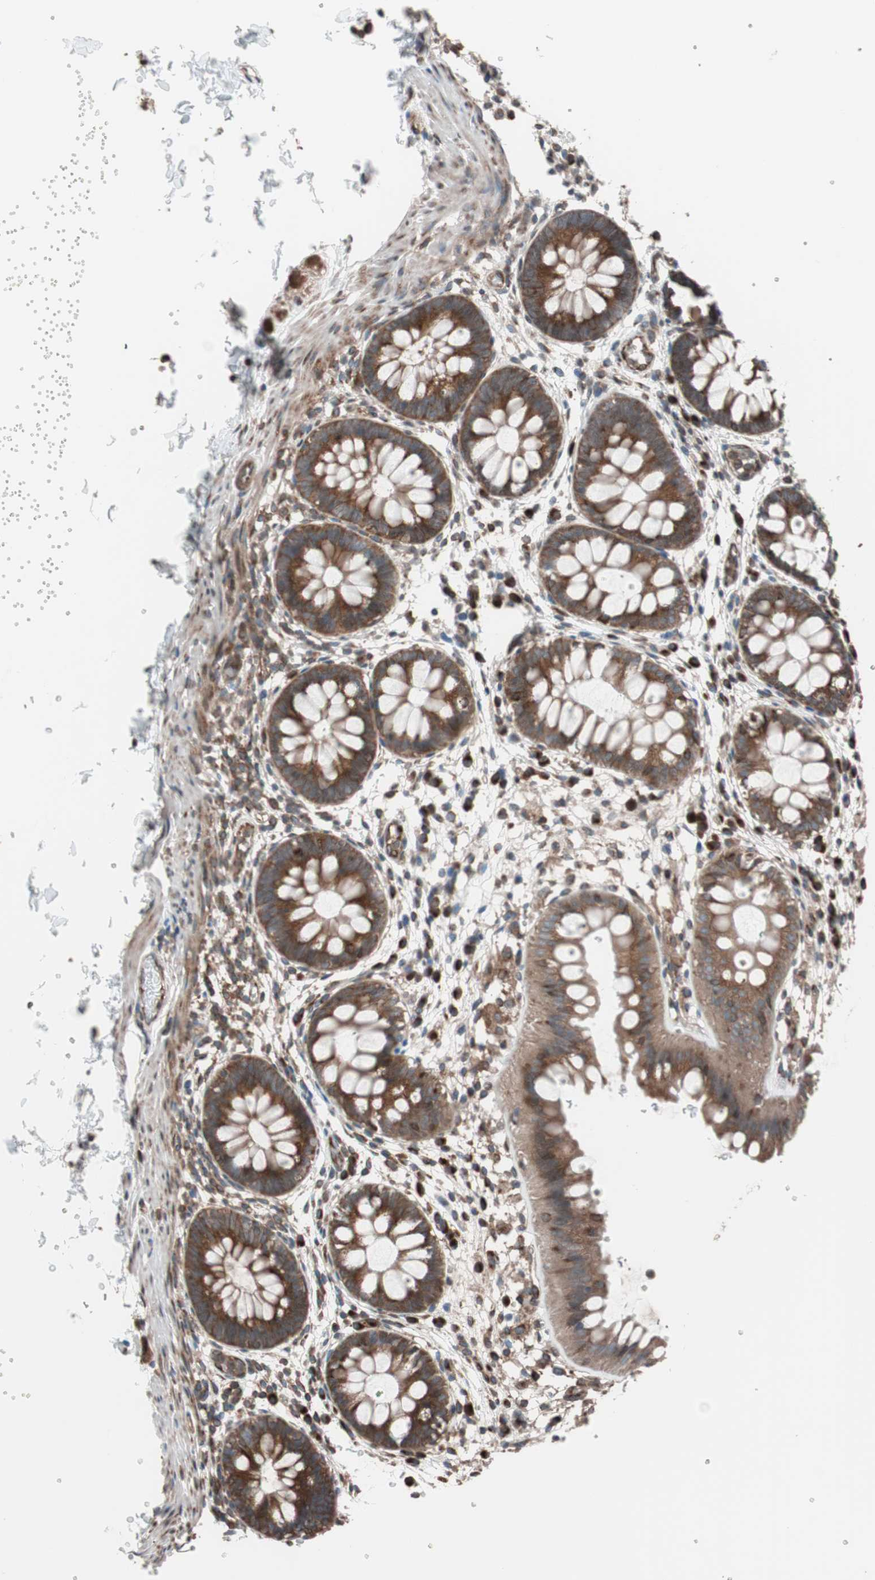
{"staining": {"intensity": "moderate", "quantity": ">75%", "location": "cytoplasmic/membranous"}, "tissue": "rectum", "cell_type": "Glandular cells", "image_type": "normal", "snomed": [{"axis": "morphology", "description": "Normal tissue, NOS"}, {"axis": "topography", "description": "Rectum"}], "caption": "Glandular cells reveal moderate cytoplasmic/membranous expression in approximately >75% of cells in unremarkable rectum. (Stains: DAB in brown, nuclei in blue, Microscopy: brightfield microscopy at high magnification).", "gene": "SEC31A", "patient": {"sex": "female", "age": 24}}